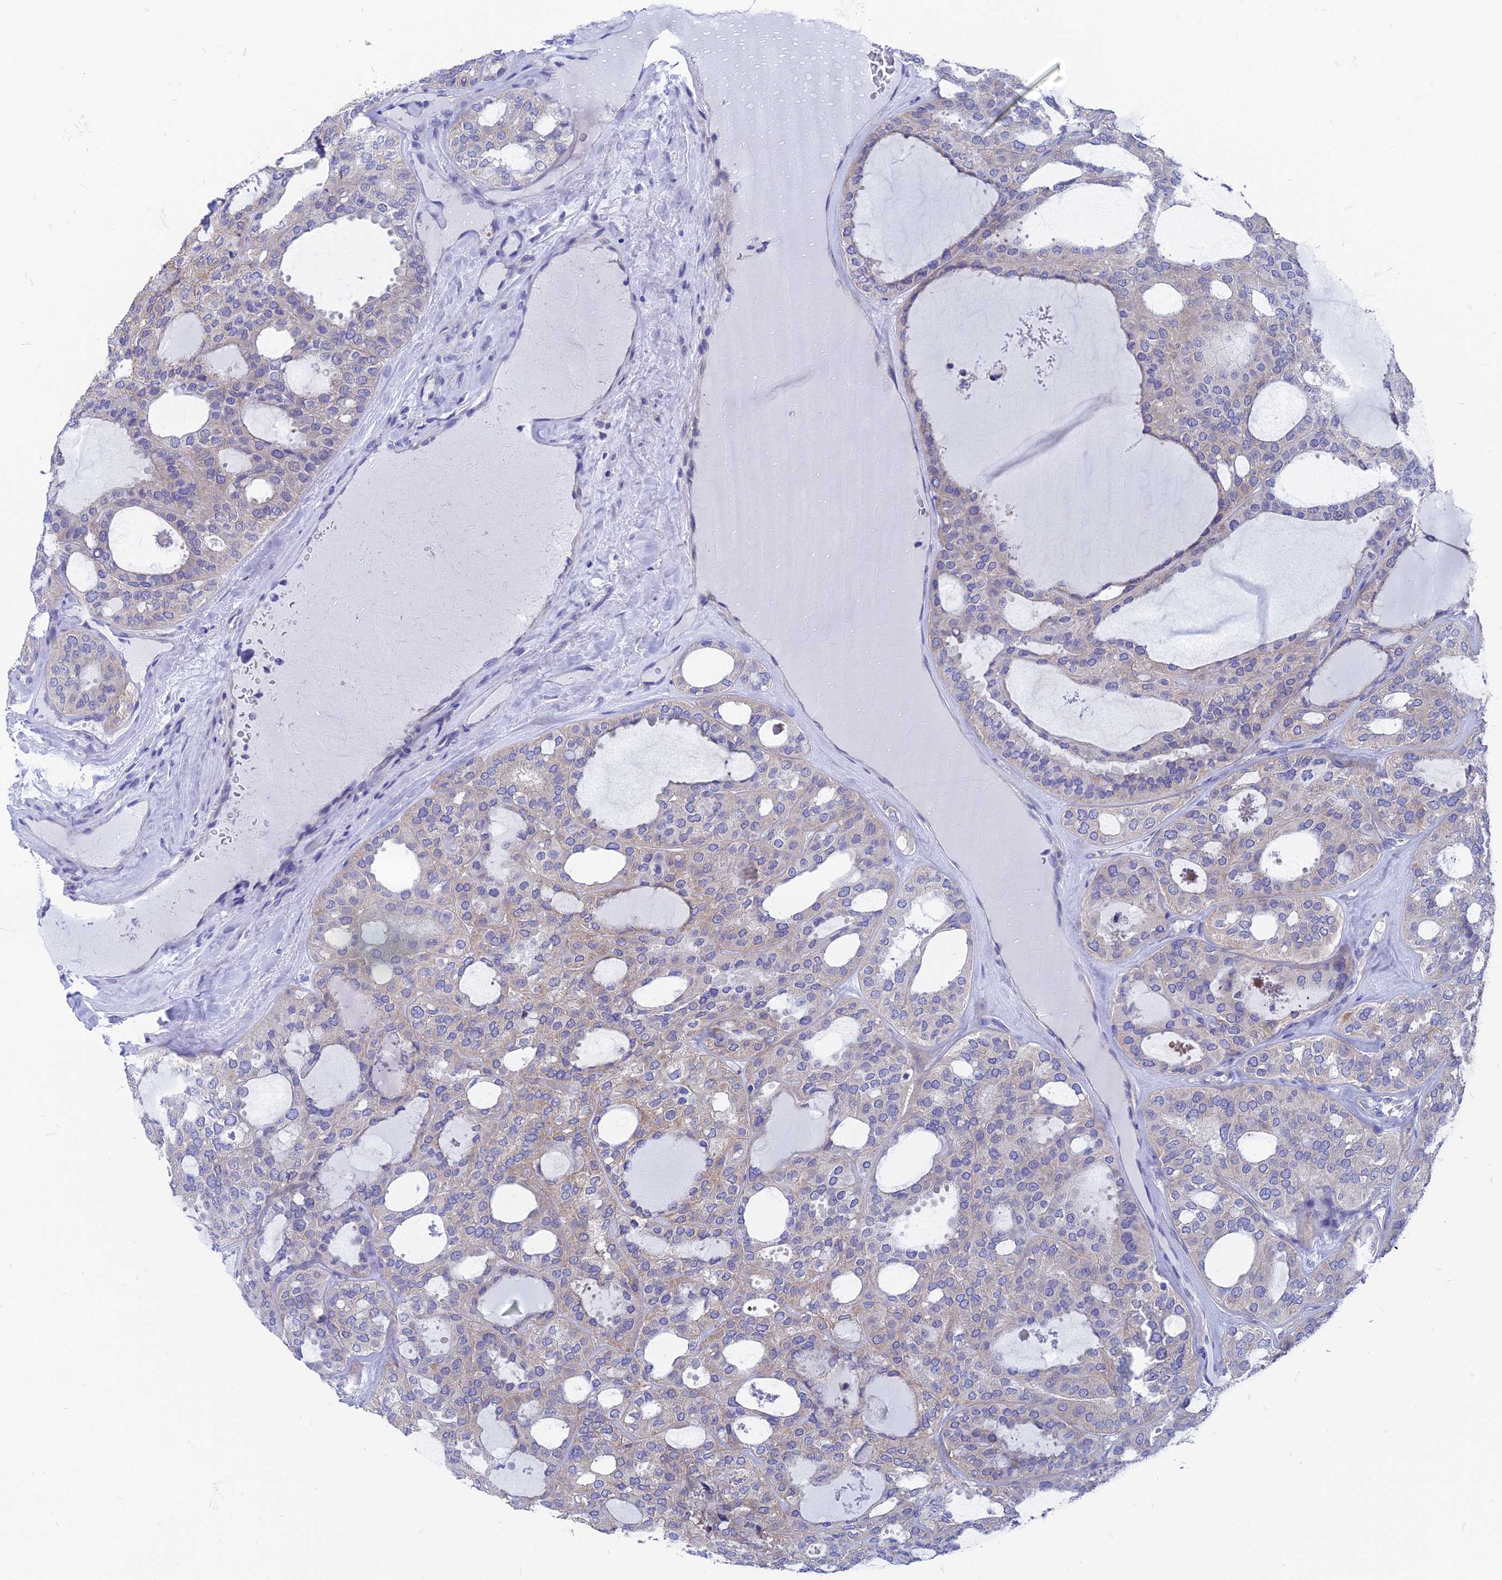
{"staining": {"intensity": "weak", "quantity": "<25%", "location": "cytoplasmic/membranous"}, "tissue": "thyroid cancer", "cell_type": "Tumor cells", "image_type": "cancer", "snomed": [{"axis": "morphology", "description": "Follicular adenoma carcinoma, NOS"}, {"axis": "topography", "description": "Thyroid gland"}], "caption": "IHC histopathology image of neoplastic tissue: thyroid cancer (follicular adenoma carcinoma) stained with DAB reveals no significant protein positivity in tumor cells.", "gene": "AK4", "patient": {"sex": "male", "age": 75}}